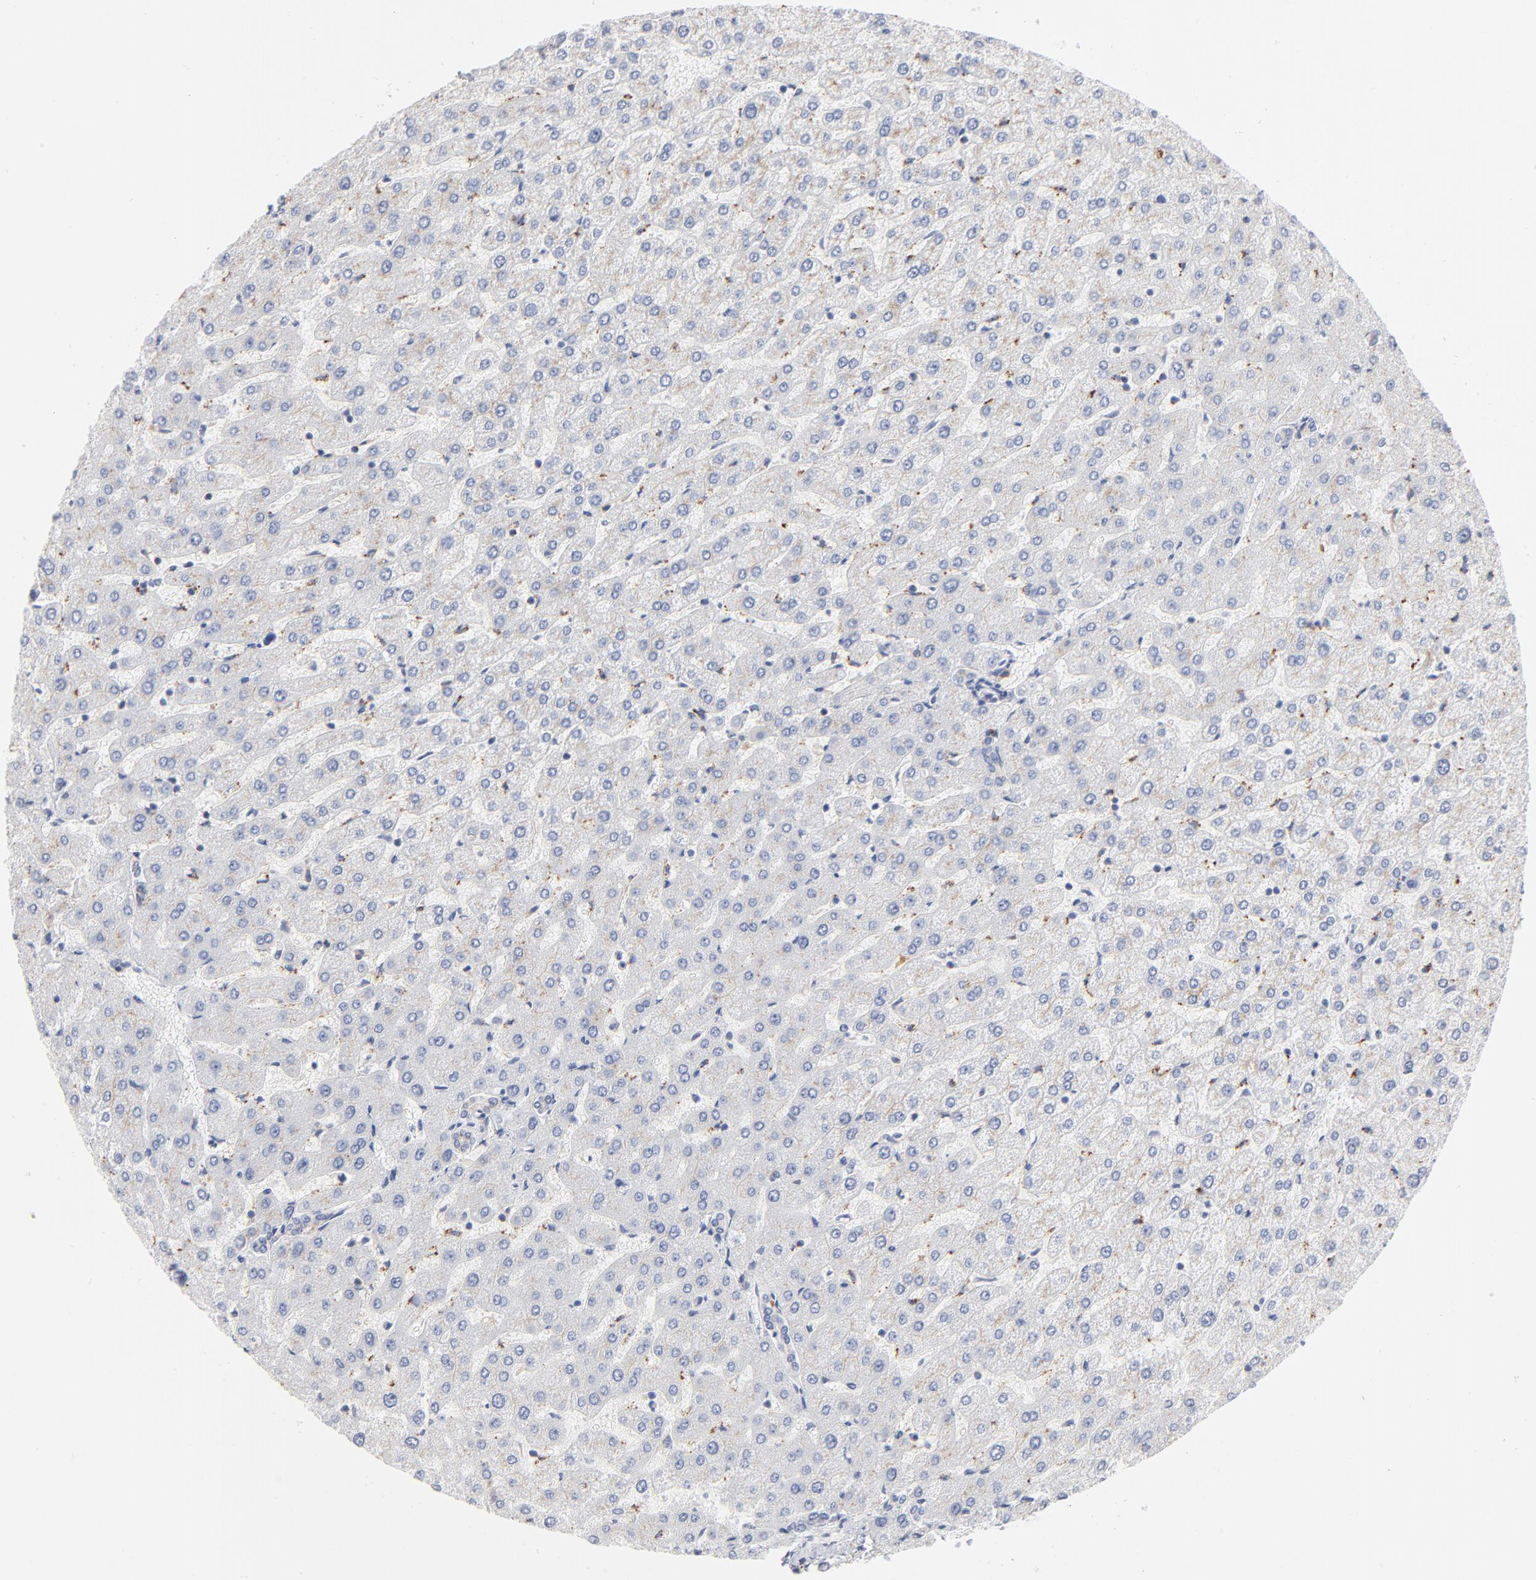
{"staining": {"intensity": "negative", "quantity": "none", "location": "none"}, "tissue": "liver", "cell_type": "Cholangiocytes", "image_type": "normal", "snomed": [{"axis": "morphology", "description": "Normal tissue, NOS"}, {"axis": "morphology", "description": "Fibrosis, NOS"}, {"axis": "topography", "description": "Liver"}], "caption": "Human liver stained for a protein using IHC exhibits no positivity in cholangiocytes.", "gene": "LTBP2", "patient": {"sex": "female", "age": 29}}